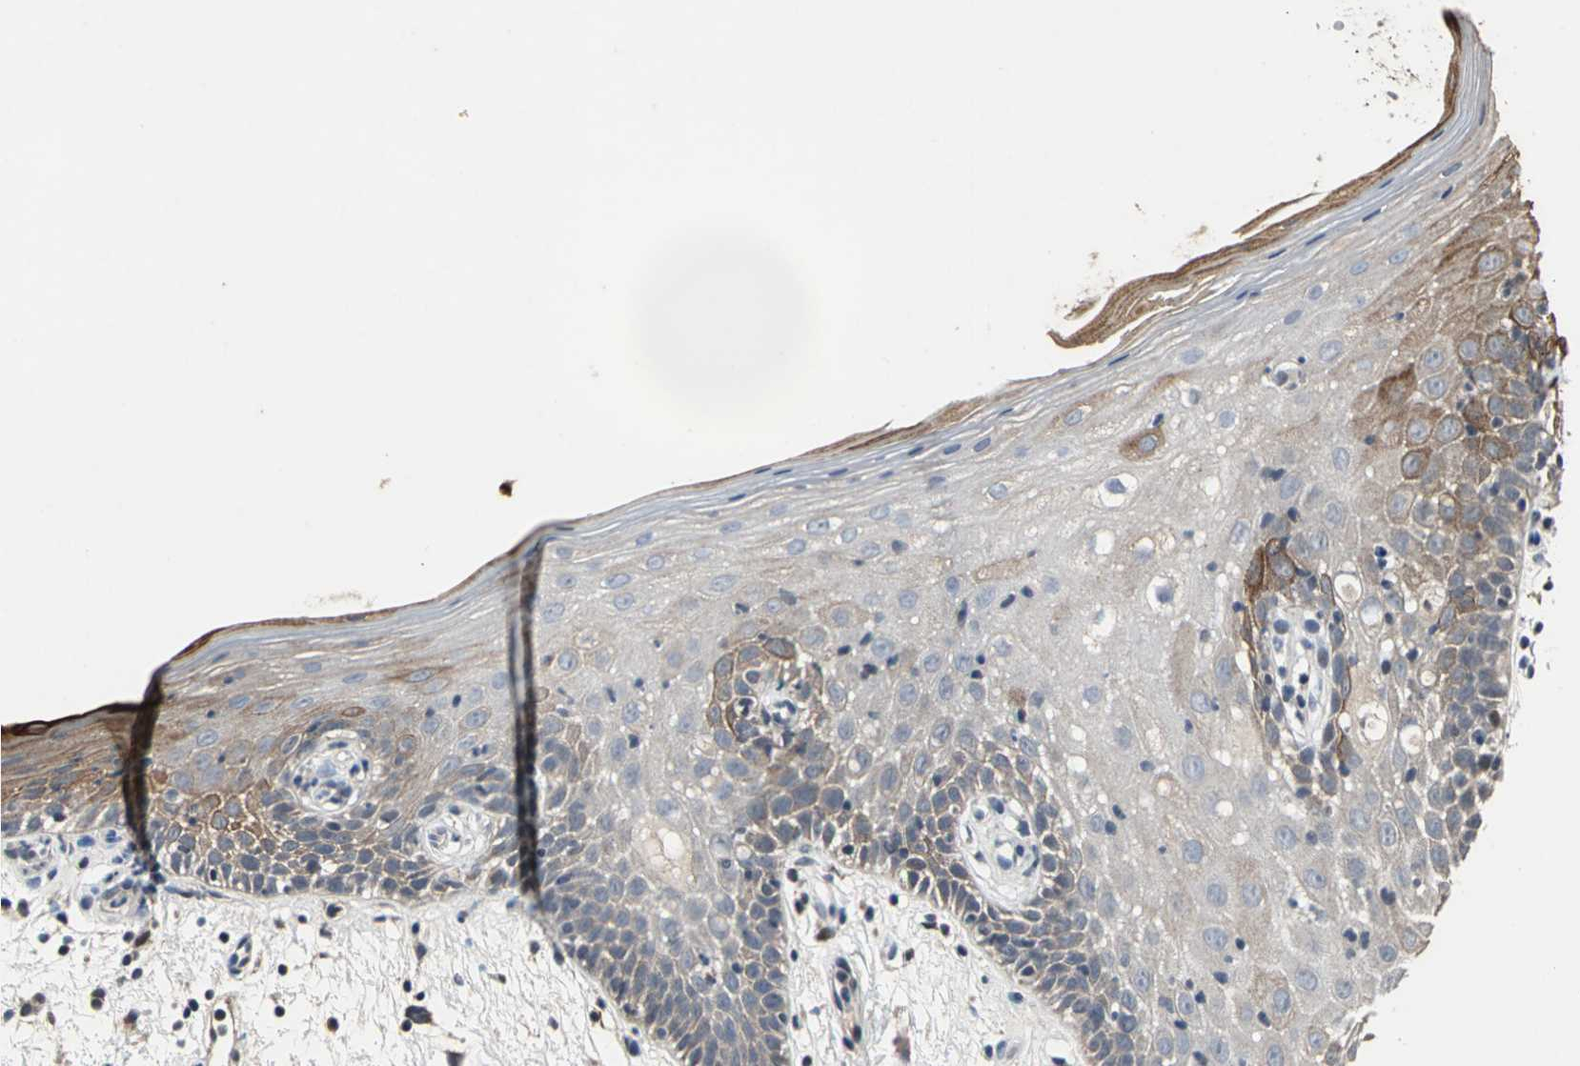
{"staining": {"intensity": "strong", "quantity": ">75%", "location": "cytoplasmic/membranous"}, "tissue": "oral mucosa", "cell_type": "Squamous epithelial cells", "image_type": "normal", "snomed": [{"axis": "morphology", "description": "Normal tissue, NOS"}, {"axis": "morphology", "description": "Squamous cell carcinoma, NOS"}, {"axis": "topography", "description": "Skeletal muscle"}, {"axis": "topography", "description": "Oral tissue"}, {"axis": "topography", "description": "Head-Neck"}], "caption": "The histopathology image displays staining of unremarkable oral mucosa, revealing strong cytoplasmic/membranous protein expression (brown color) within squamous epithelial cells.", "gene": "JADE3", "patient": {"sex": "male", "age": 71}}